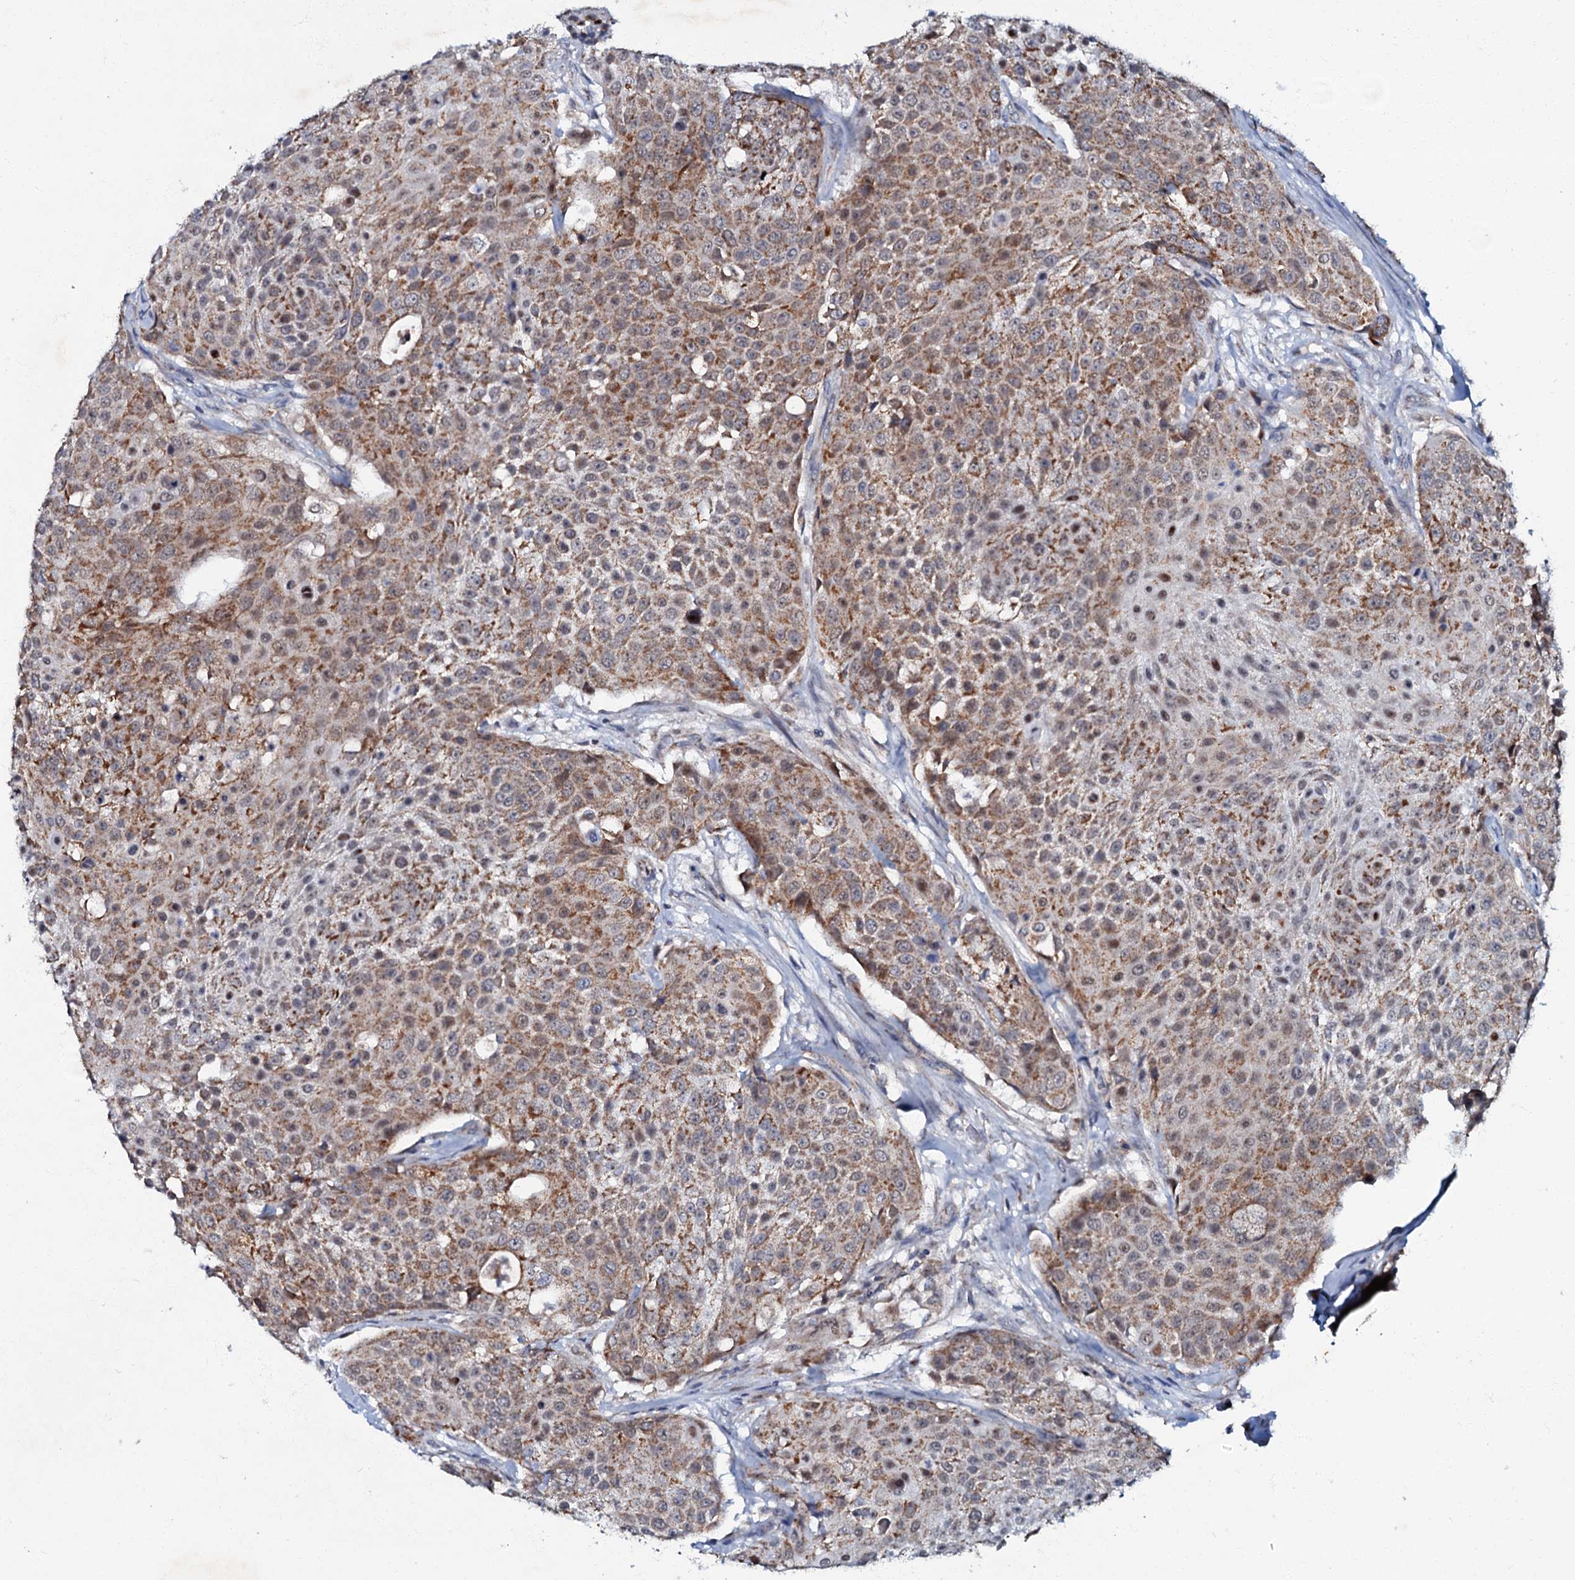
{"staining": {"intensity": "moderate", "quantity": ">75%", "location": "cytoplasmic/membranous"}, "tissue": "urothelial cancer", "cell_type": "Tumor cells", "image_type": "cancer", "snomed": [{"axis": "morphology", "description": "Urothelial carcinoma, High grade"}, {"axis": "topography", "description": "Urinary bladder"}], "caption": "IHC staining of high-grade urothelial carcinoma, which demonstrates medium levels of moderate cytoplasmic/membranous positivity in approximately >75% of tumor cells indicating moderate cytoplasmic/membranous protein expression. The staining was performed using DAB (brown) for protein detection and nuclei were counterstained in hematoxylin (blue).", "gene": "MRPL51", "patient": {"sex": "female", "age": 63}}